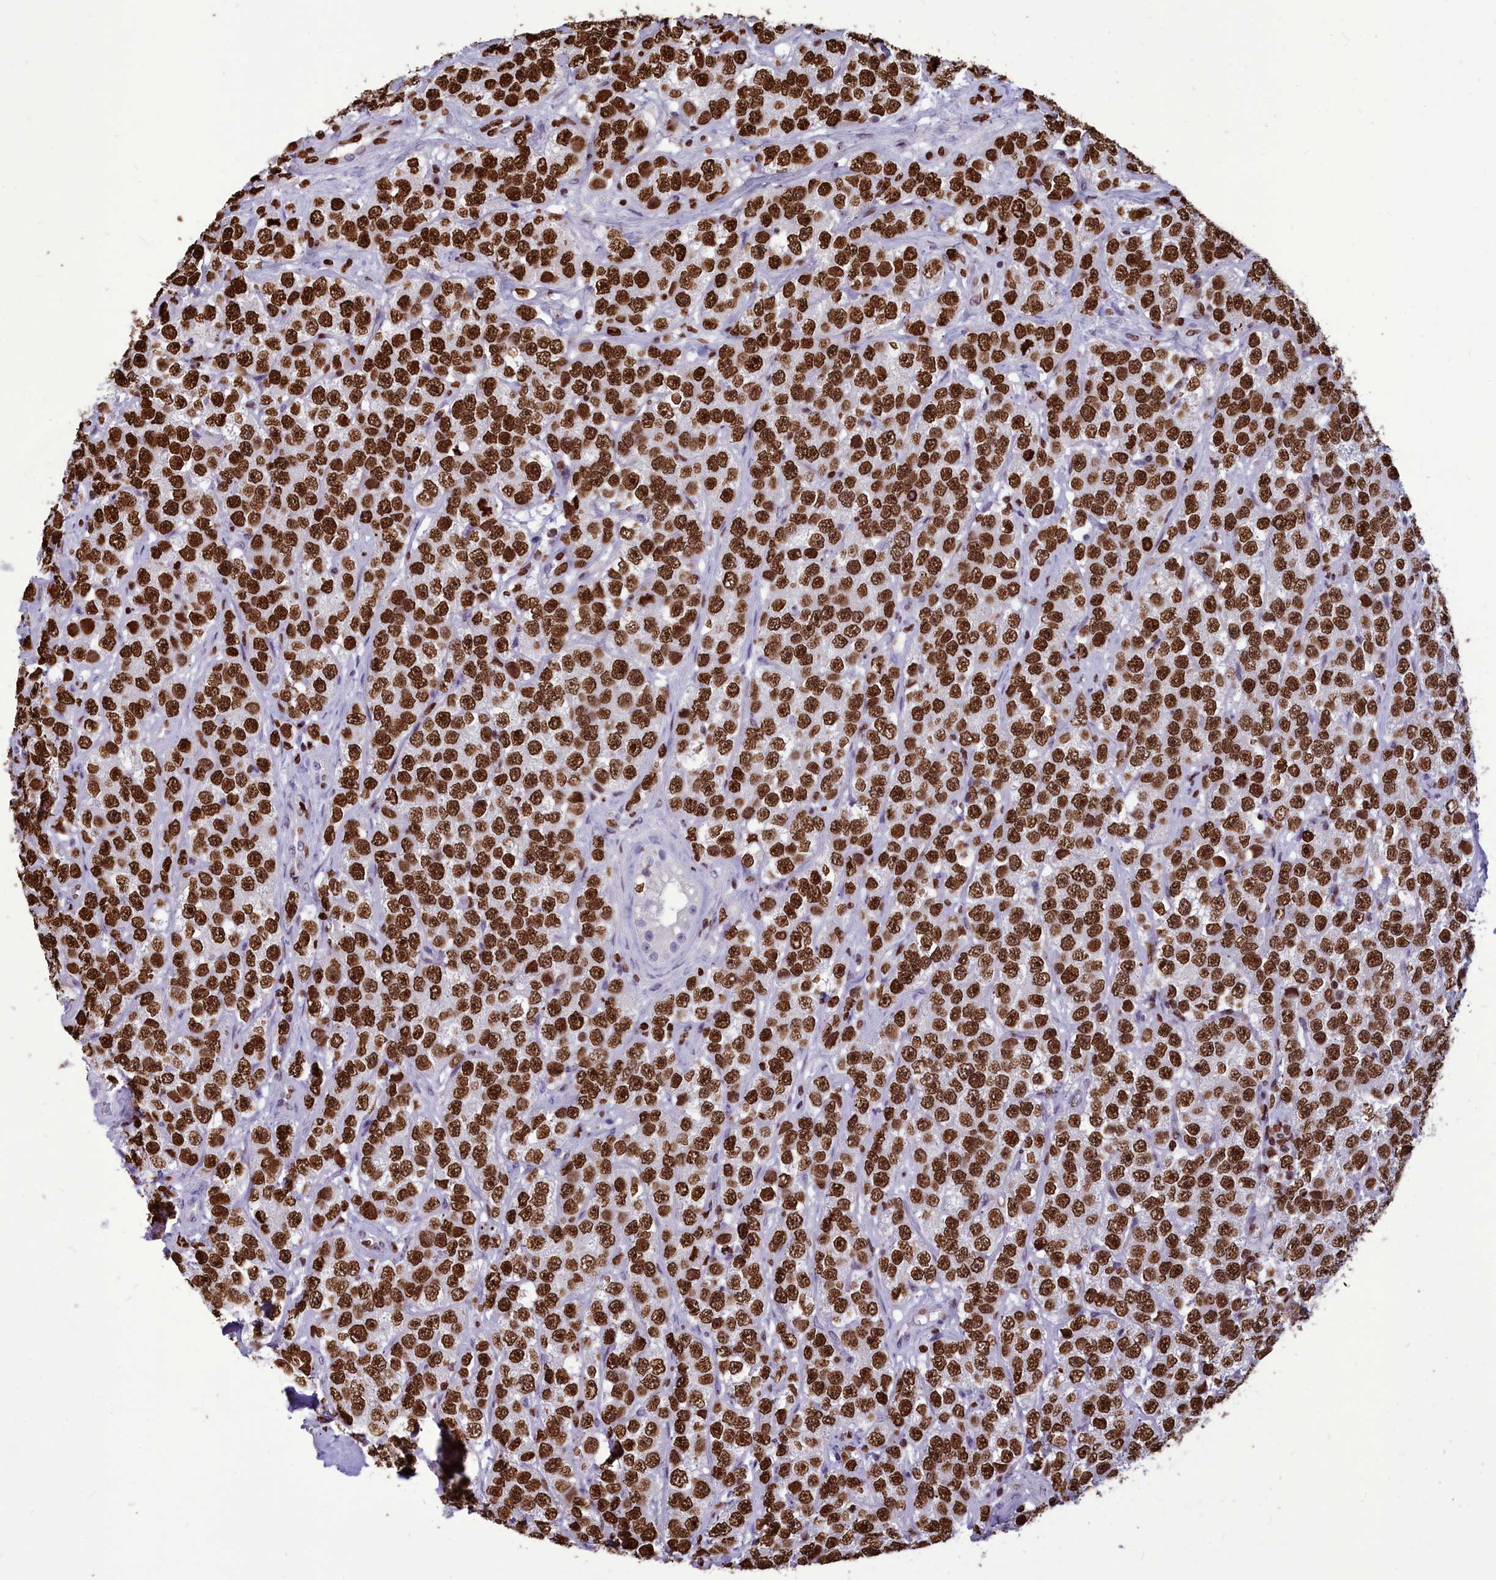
{"staining": {"intensity": "strong", "quantity": ">75%", "location": "nuclear"}, "tissue": "testis cancer", "cell_type": "Tumor cells", "image_type": "cancer", "snomed": [{"axis": "morphology", "description": "Seminoma, NOS"}, {"axis": "topography", "description": "Testis"}], "caption": "A histopathology image of seminoma (testis) stained for a protein shows strong nuclear brown staining in tumor cells. Immunohistochemistry stains the protein of interest in brown and the nuclei are stained blue.", "gene": "AKAP17A", "patient": {"sex": "male", "age": 28}}